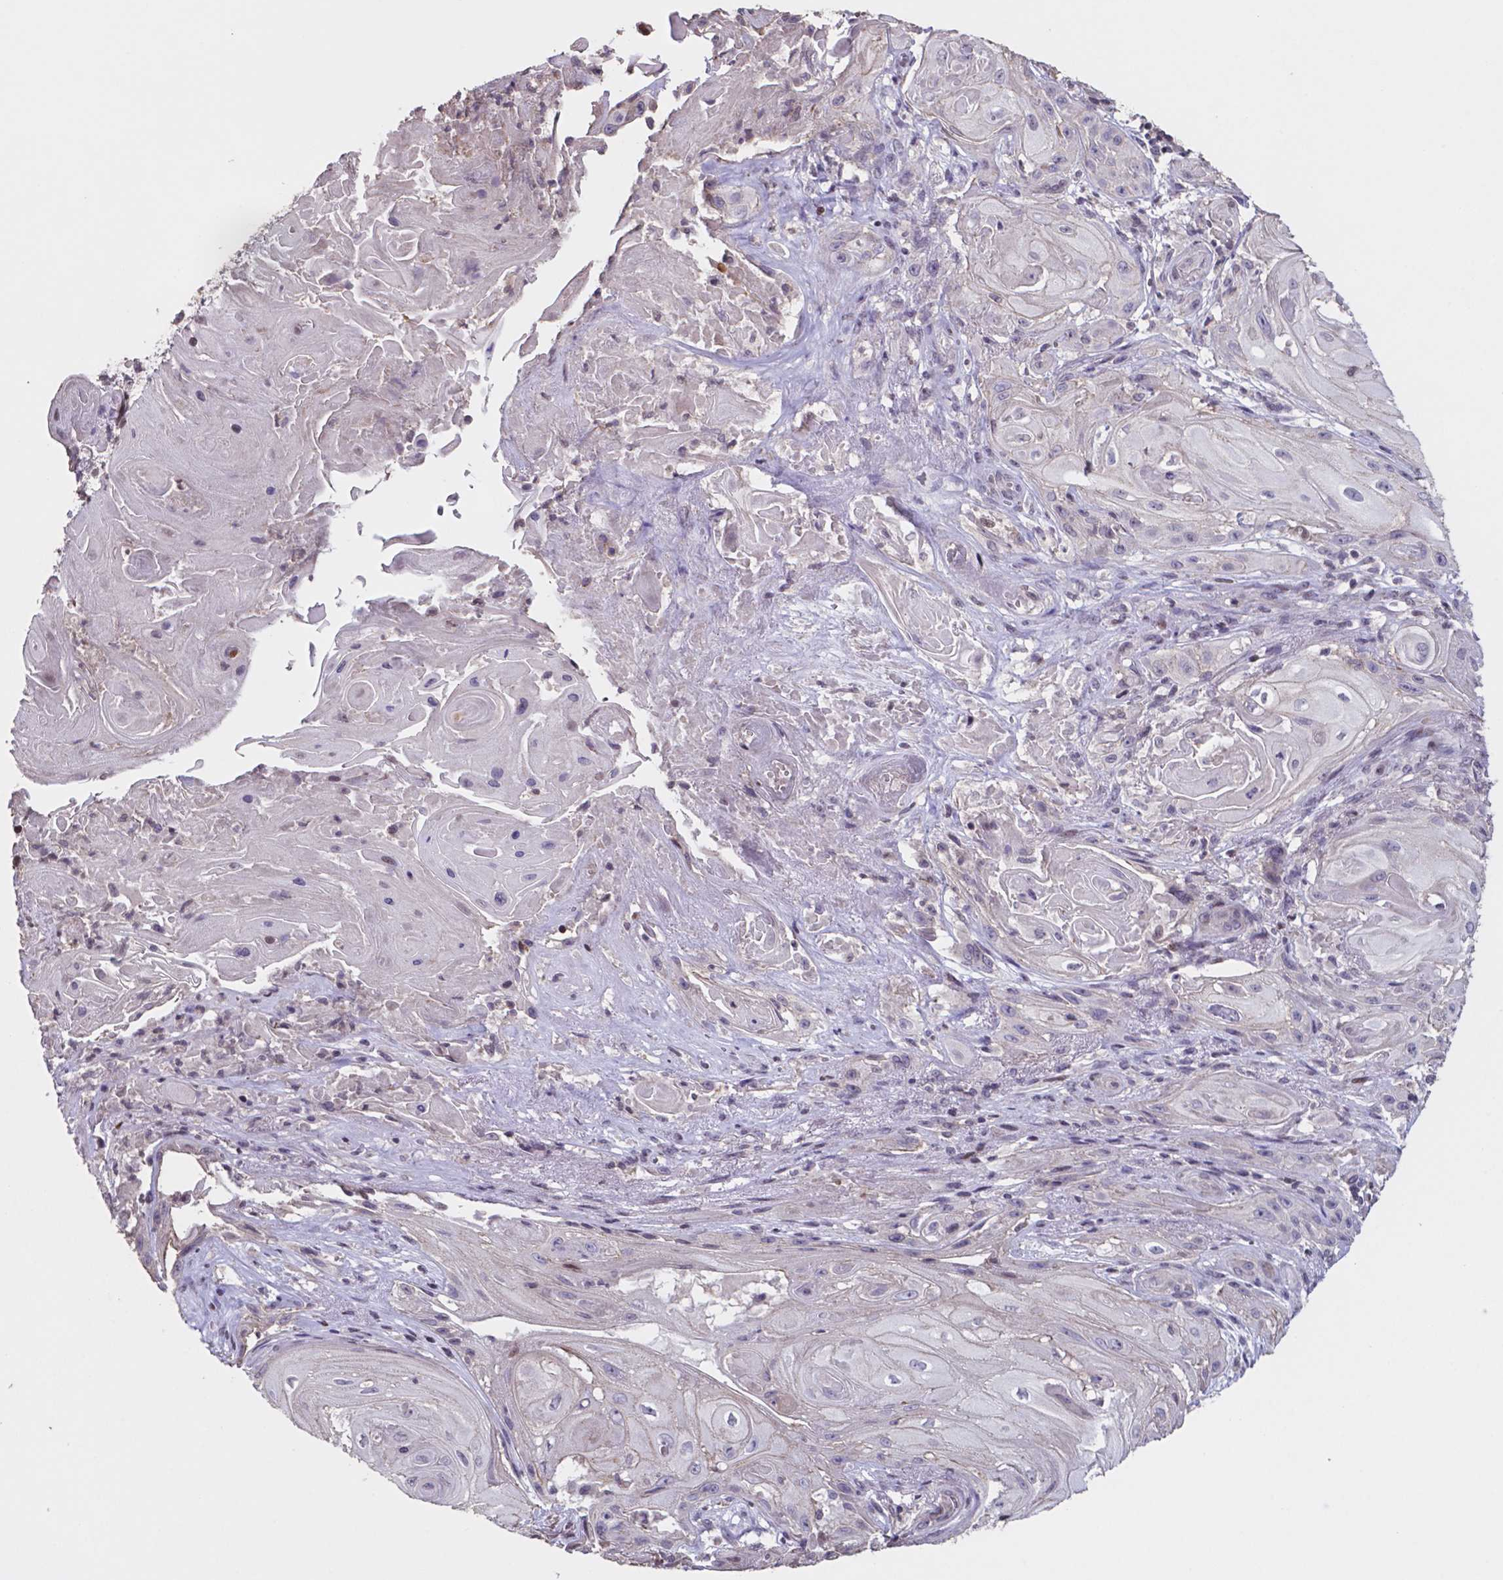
{"staining": {"intensity": "negative", "quantity": "none", "location": "none"}, "tissue": "skin cancer", "cell_type": "Tumor cells", "image_type": "cancer", "snomed": [{"axis": "morphology", "description": "Squamous cell carcinoma, NOS"}, {"axis": "topography", "description": "Skin"}], "caption": "There is no significant expression in tumor cells of squamous cell carcinoma (skin).", "gene": "MLC1", "patient": {"sex": "male", "age": 62}}